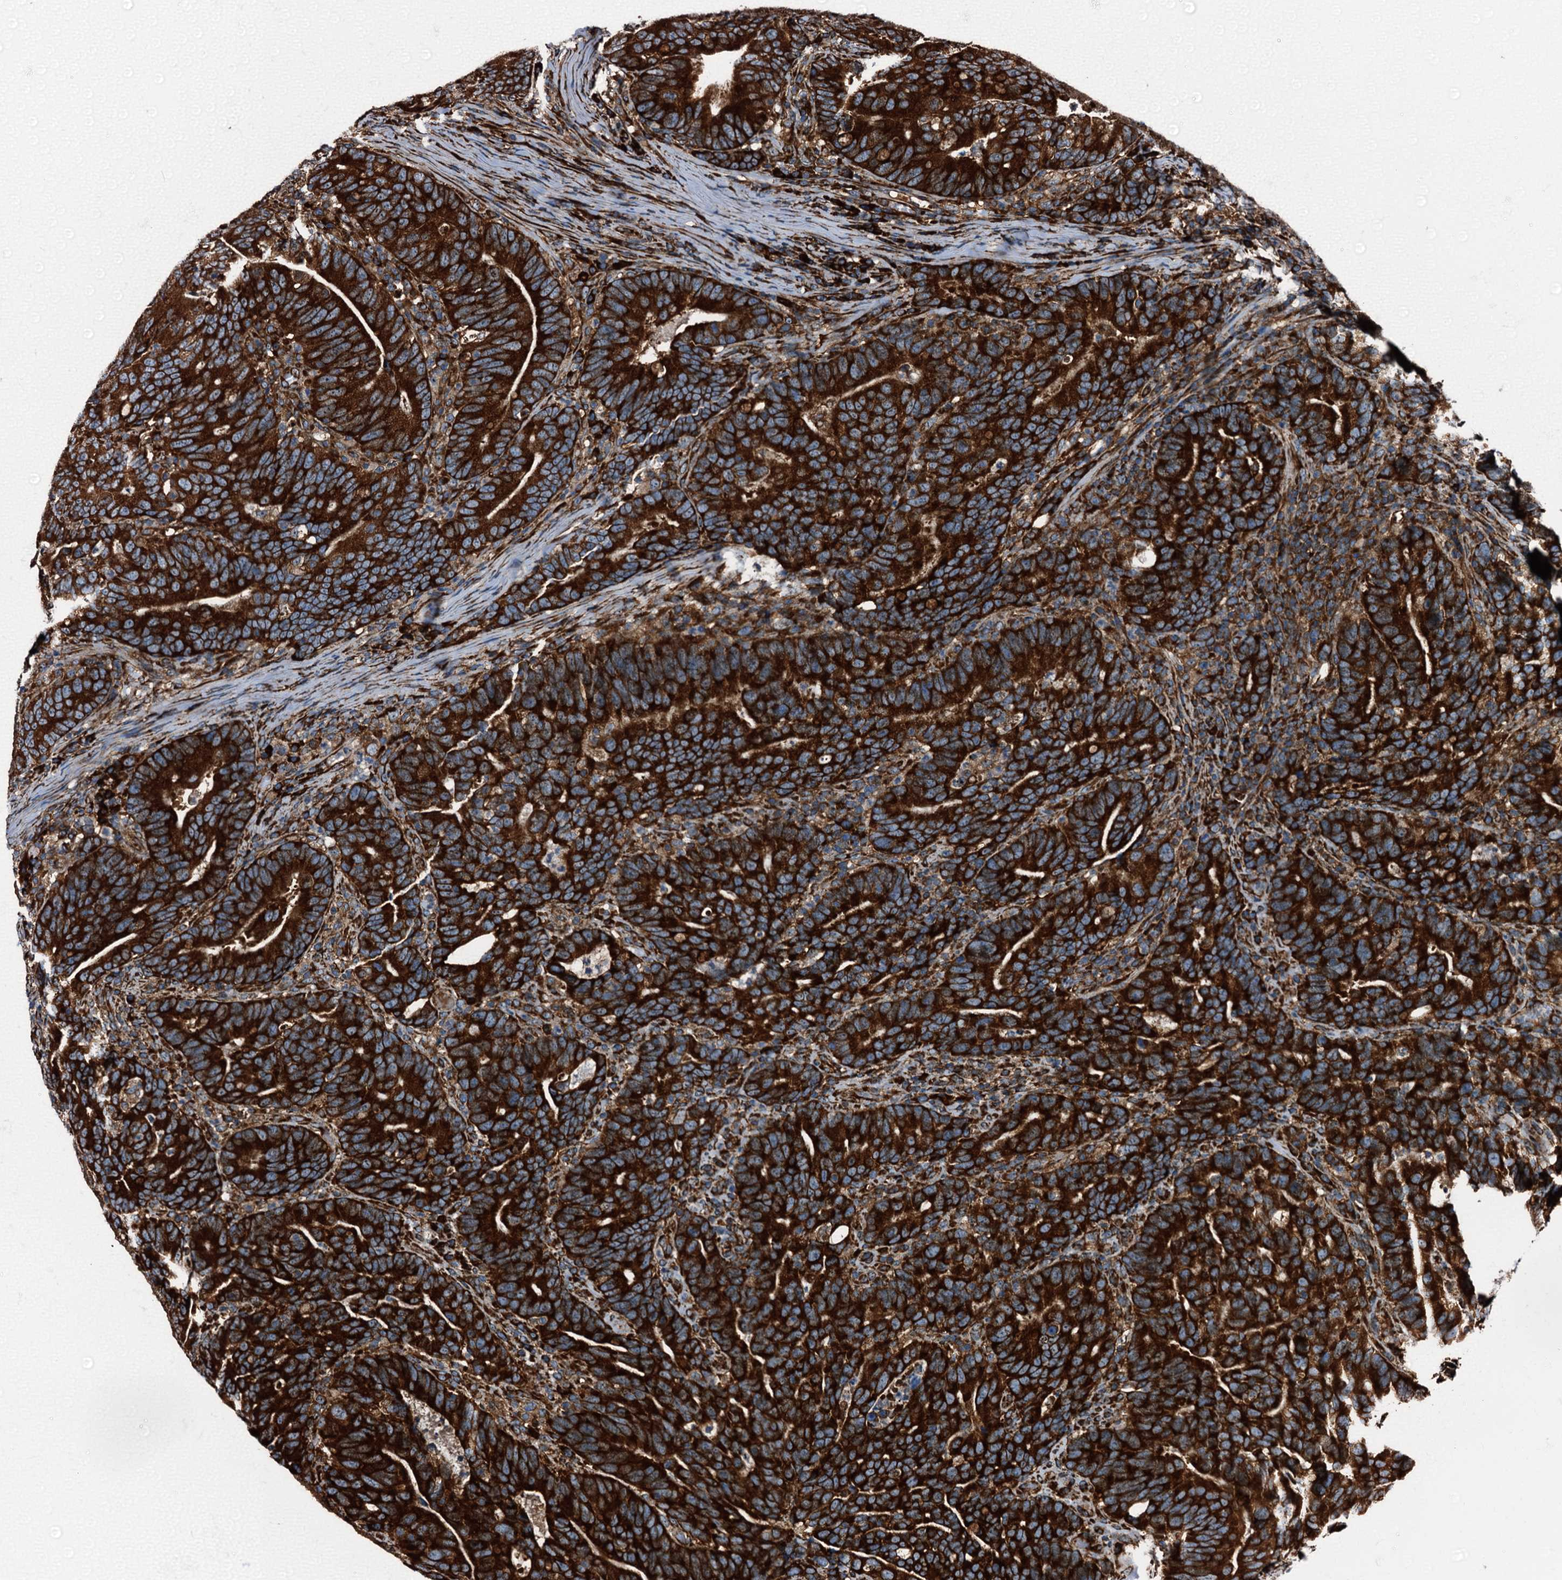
{"staining": {"intensity": "strong", "quantity": ">75%", "location": "cytoplasmic/membranous"}, "tissue": "colorectal cancer", "cell_type": "Tumor cells", "image_type": "cancer", "snomed": [{"axis": "morphology", "description": "Adenocarcinoma, NOS"}, {"axis": "topography", "description": "Colon"}], "caption": "This micrograph shows immunohistochemistry (IHC) staining of adenocarcinoma (colorectal), with high strong cytoplasmic/membranous expression in about >75% of tumor cells.", "gene": "ATP2C1", "patient": {"sex": "female", "age": 66}}